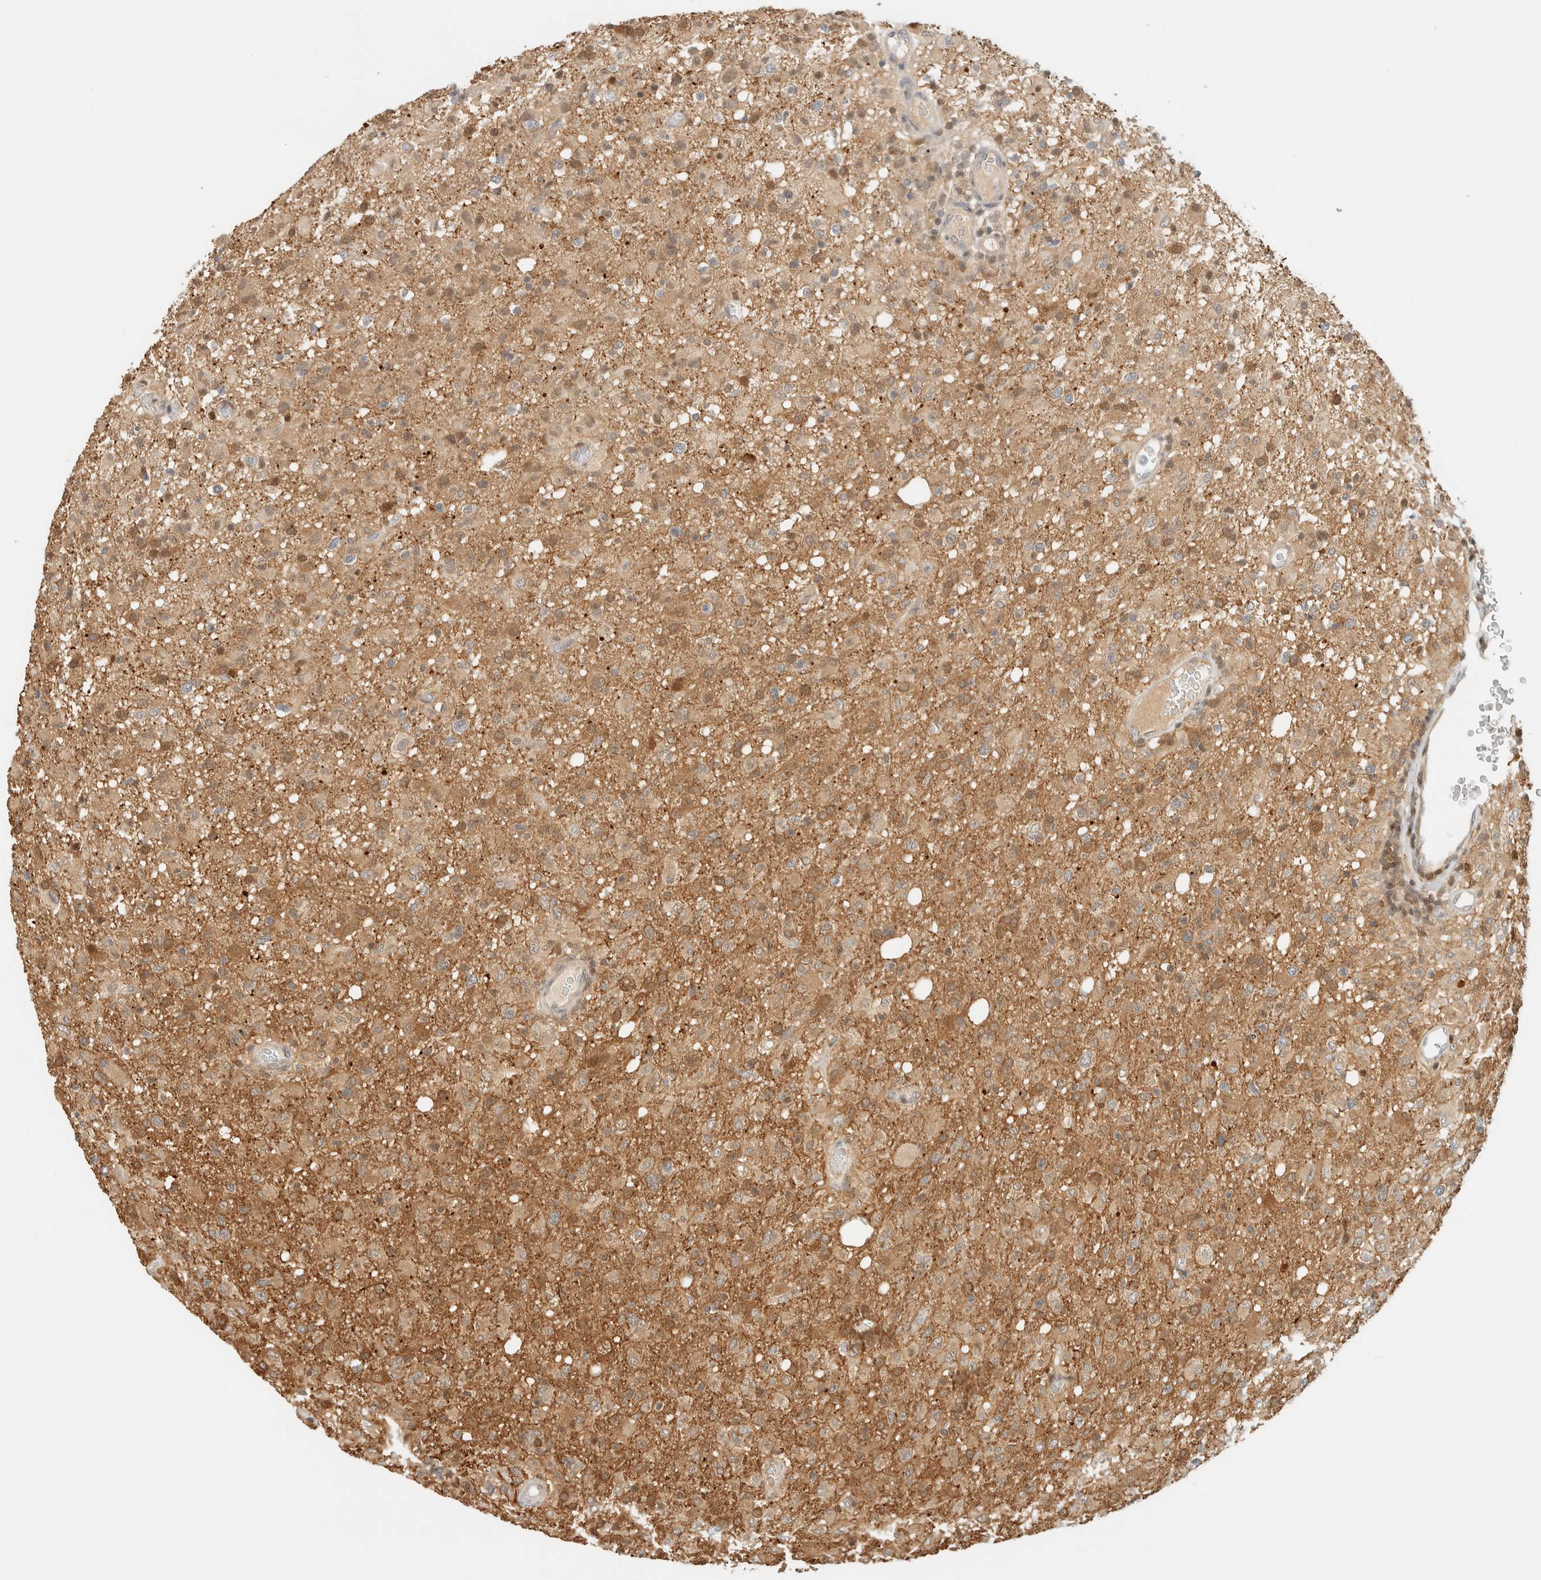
{"staining": {"intensity": "weak", "quantity": ">75%", "location": "cytoplasmic/membranous"}, "tissue": "glioma", "cell_type": "Tumor cells", "image_type": "cancer", "snomed": [{"axis": "morphology", "description": "Glioma, malignant, High grade"}, {"axis": "topography", "description": "Brain"}], "caption": "DAB immunohistochemical staining of human glioma displays weak cytoplasmic/membranous protein positivity in about >75% of tumor cells.", "gene": "ZBTB37", "patient": {"sex": "female", "age": 57}}